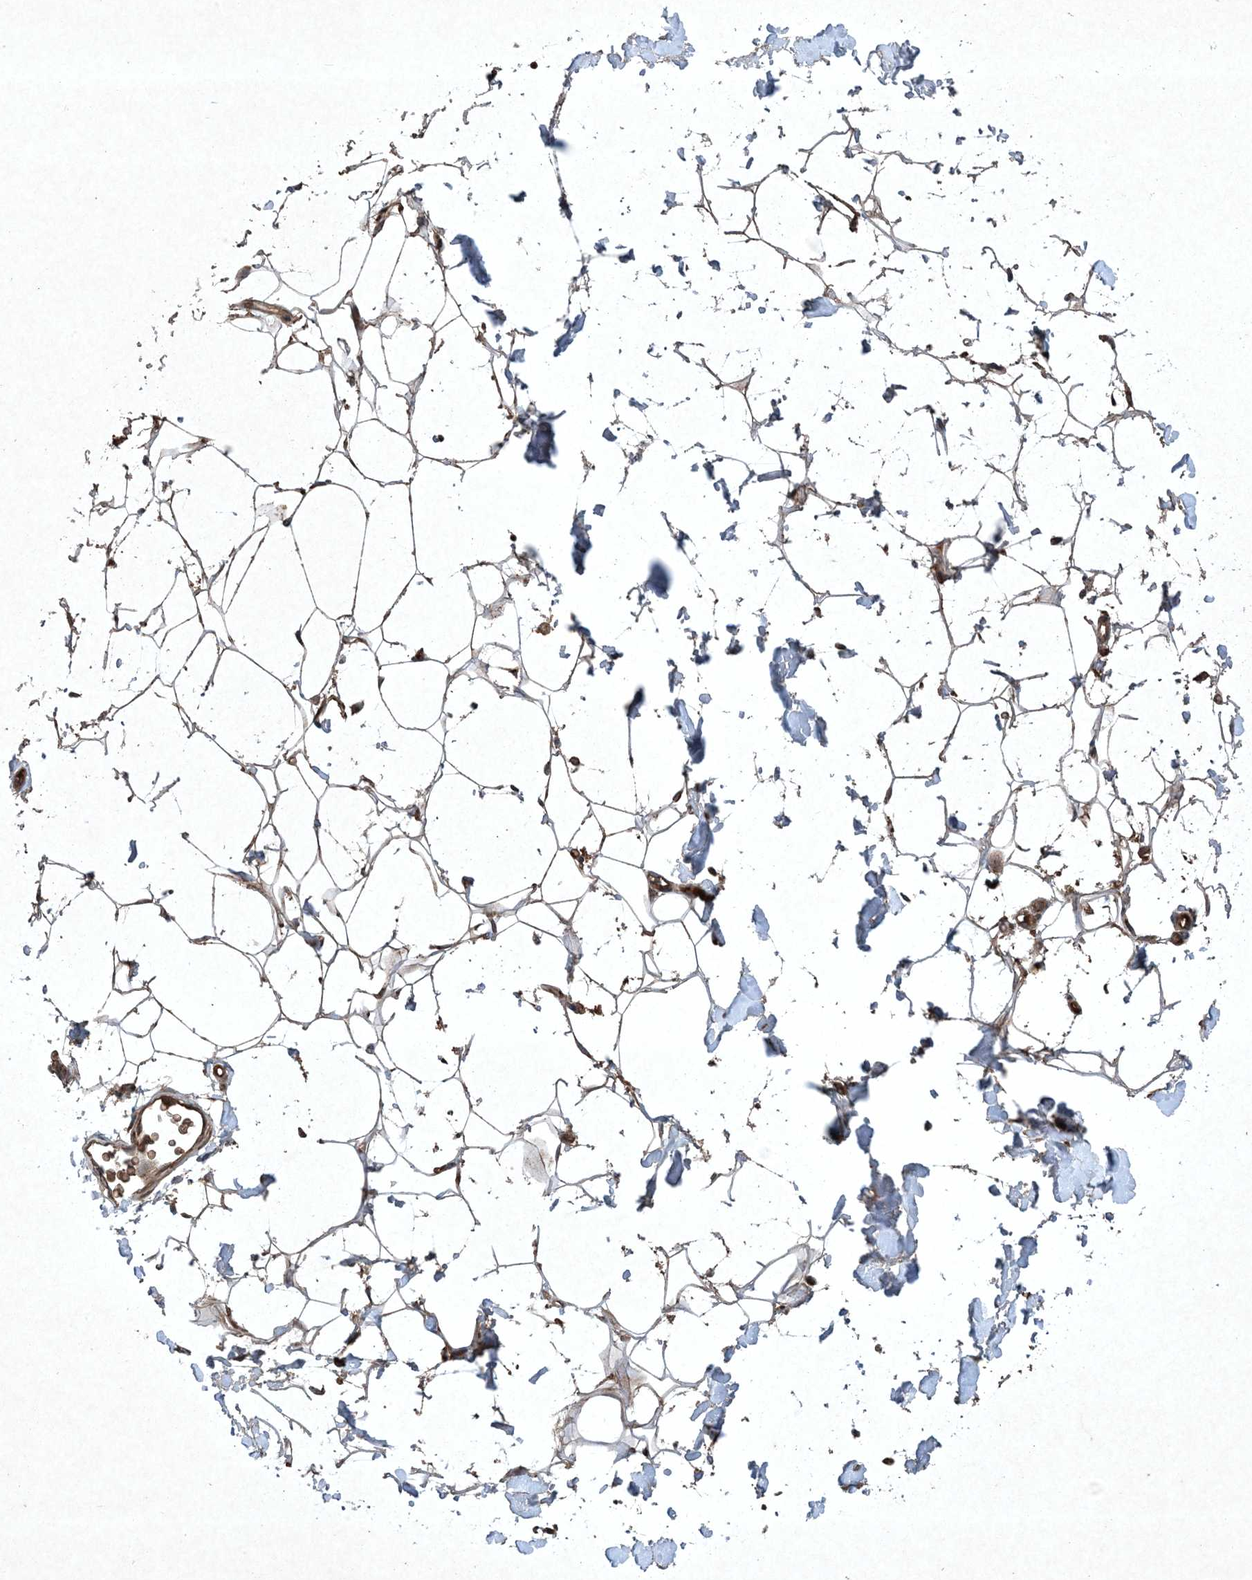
{"staining": {"intensity": "moderate", "quantity": ">75%", "location": "cytoplasmic/membranous"}, "tissue": "adipose tissue", "cell_type": "Adipocytes", "image_type": "normal", "snomed": [{"axis": "morphology", "description": "Normal tissue, NOS"}, {"axis": "topography", "description": "Breast"}], "caption": "DAB (3,3'-diaminobenzidine) immunohistochemical staining of normal human adipose tissue exhibits moderate cytoplasmic/membranous protein positivity in about >75% of adipocytes.", "gene": "GNG5", "patient": {"sex": "female", "age": 26}}